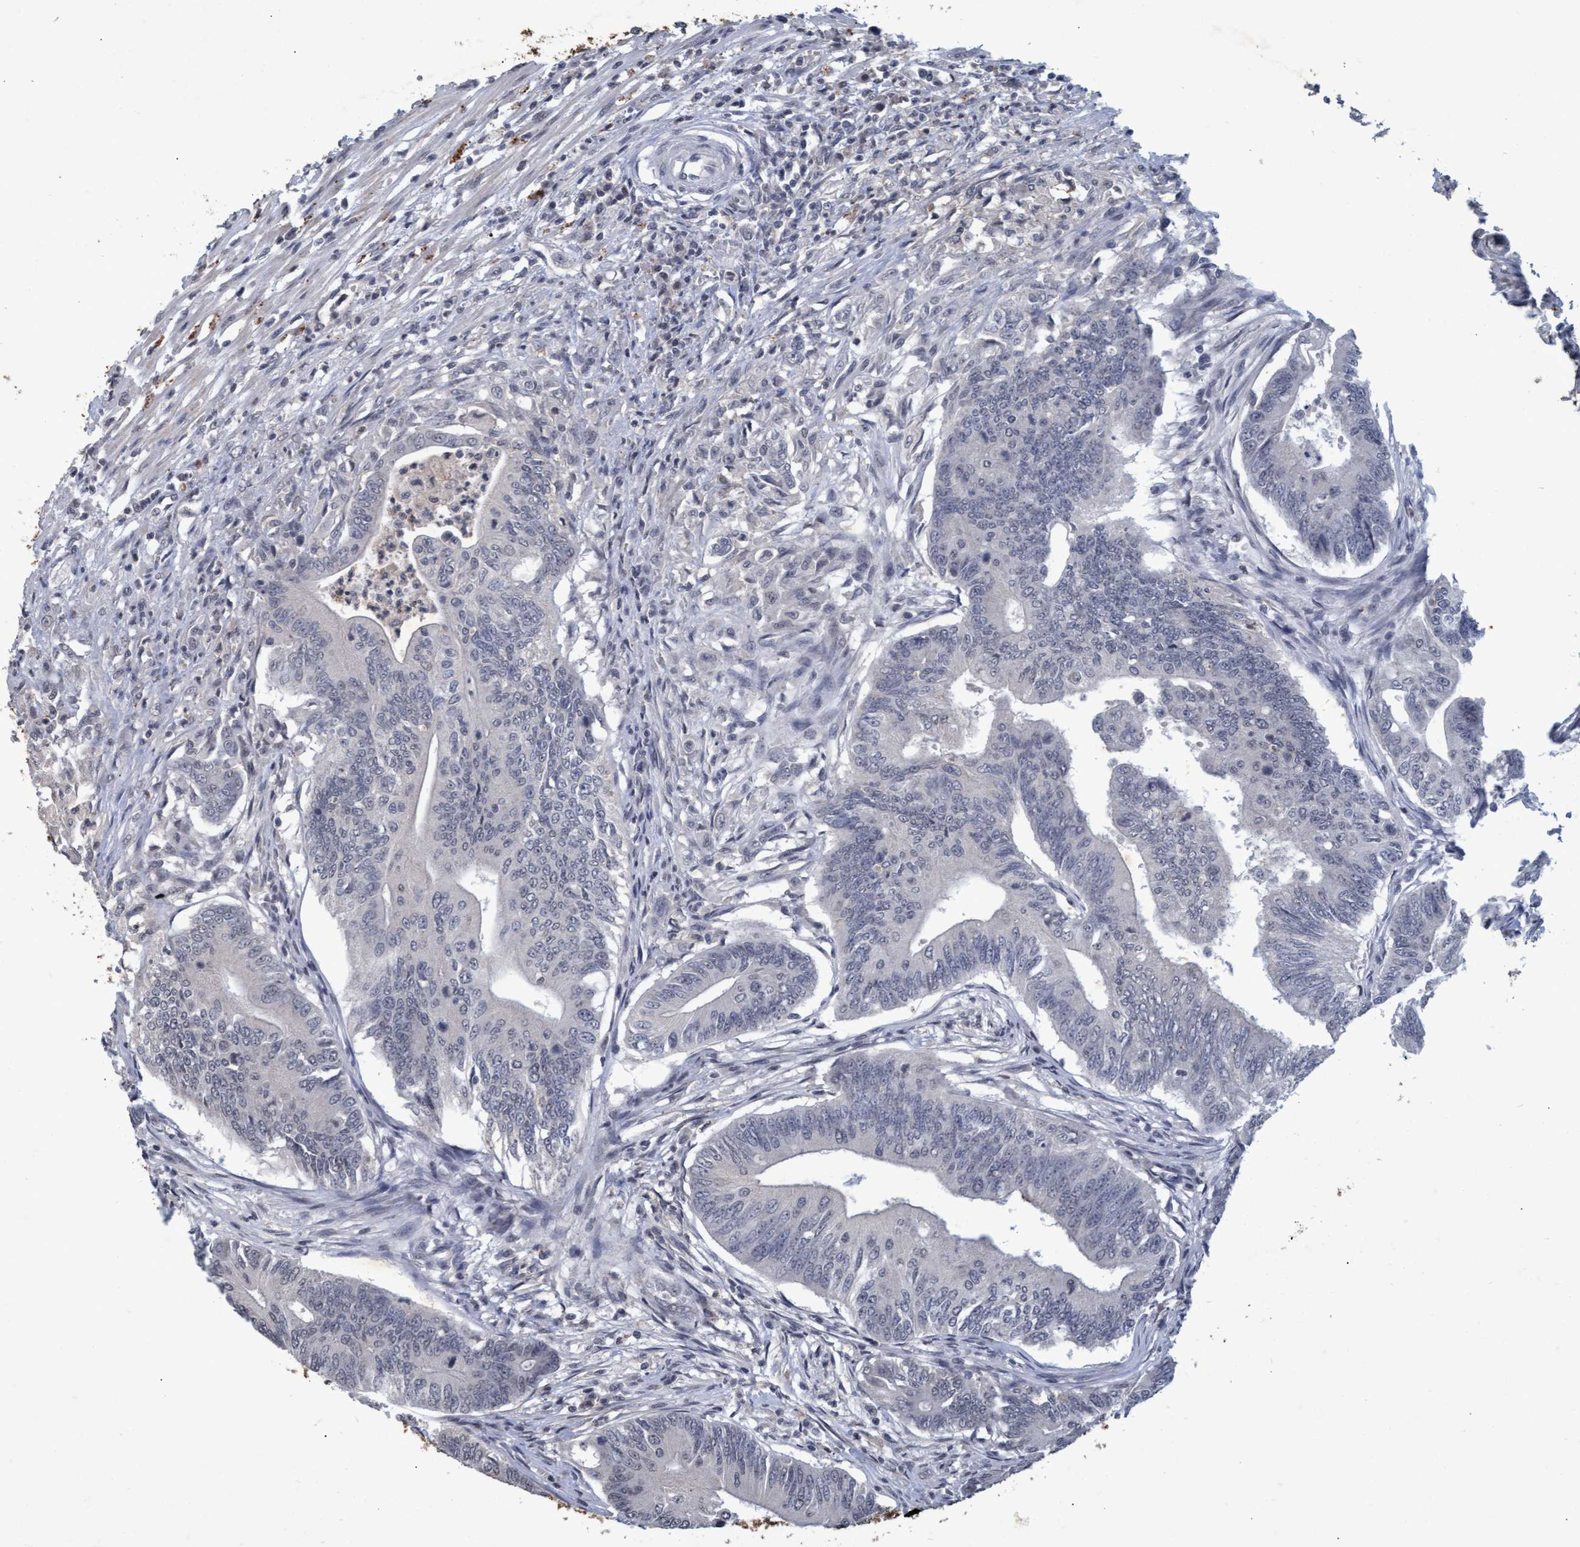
{"staining": {"intensity": "negative", "quantity": "none", "location": "none"}, "tissue": "colorectal cancer", "cell_type": "Tumor cells", "image_type": "cancer", "snomed": [{"axis": "morphology", "description": "Adenoma, NOS"}, {"axis": "morphology", "description": "Adenocarcinoma, NOS"}, {"axis": "topography", "description": "Colon"}], "caption": "IHC of human adenocarcinoma (colorectal) demonstrates no positivity in tumor cells.", "gene": "GALC", "patient": {"sex": "male", "age": 79}}